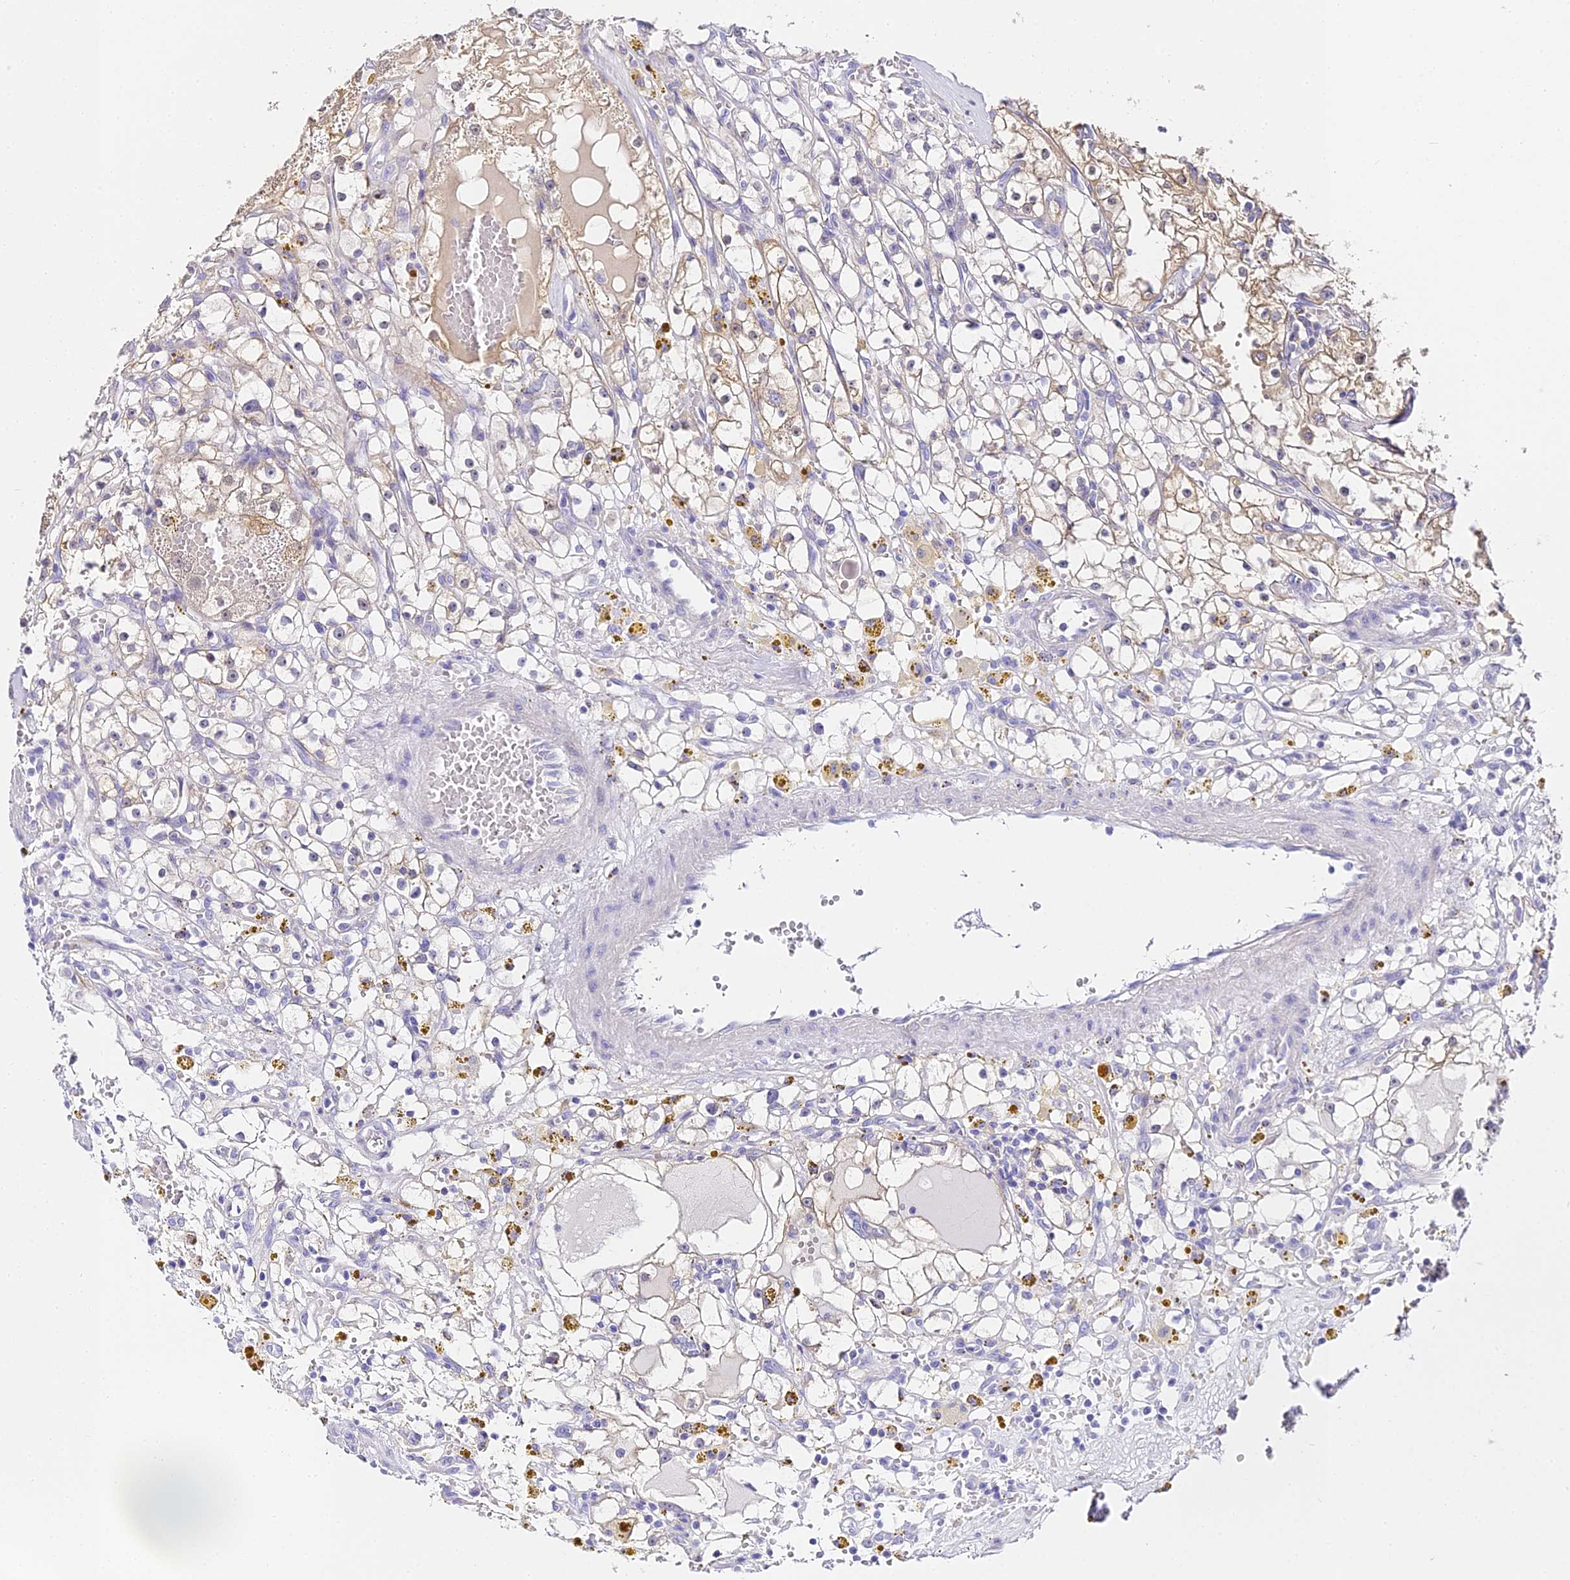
{"staining": {"intensity": "moderate", "quantity": "25%-75%", "location": "cytoplasmic/membranous,nuclear"}, "tissue": "renal cancer", "cell_type": "Tumor cells", "image_type": "cancer", "snomed": [{"axis": "morphology", "description": "Adenocarcinoma, NOS"}, {"axis": "topography", "description": "Kidney"}], "caption": "This is a photomicrograph of IHC staining of renal cancer (adenocarcinoma), which shows moderate positivity in the cytoplasmic/membranous and nuclear of tumor cells.", "gene": "ABHD14A-ACY1", "patient": {"sex": "male", "age": 56}}